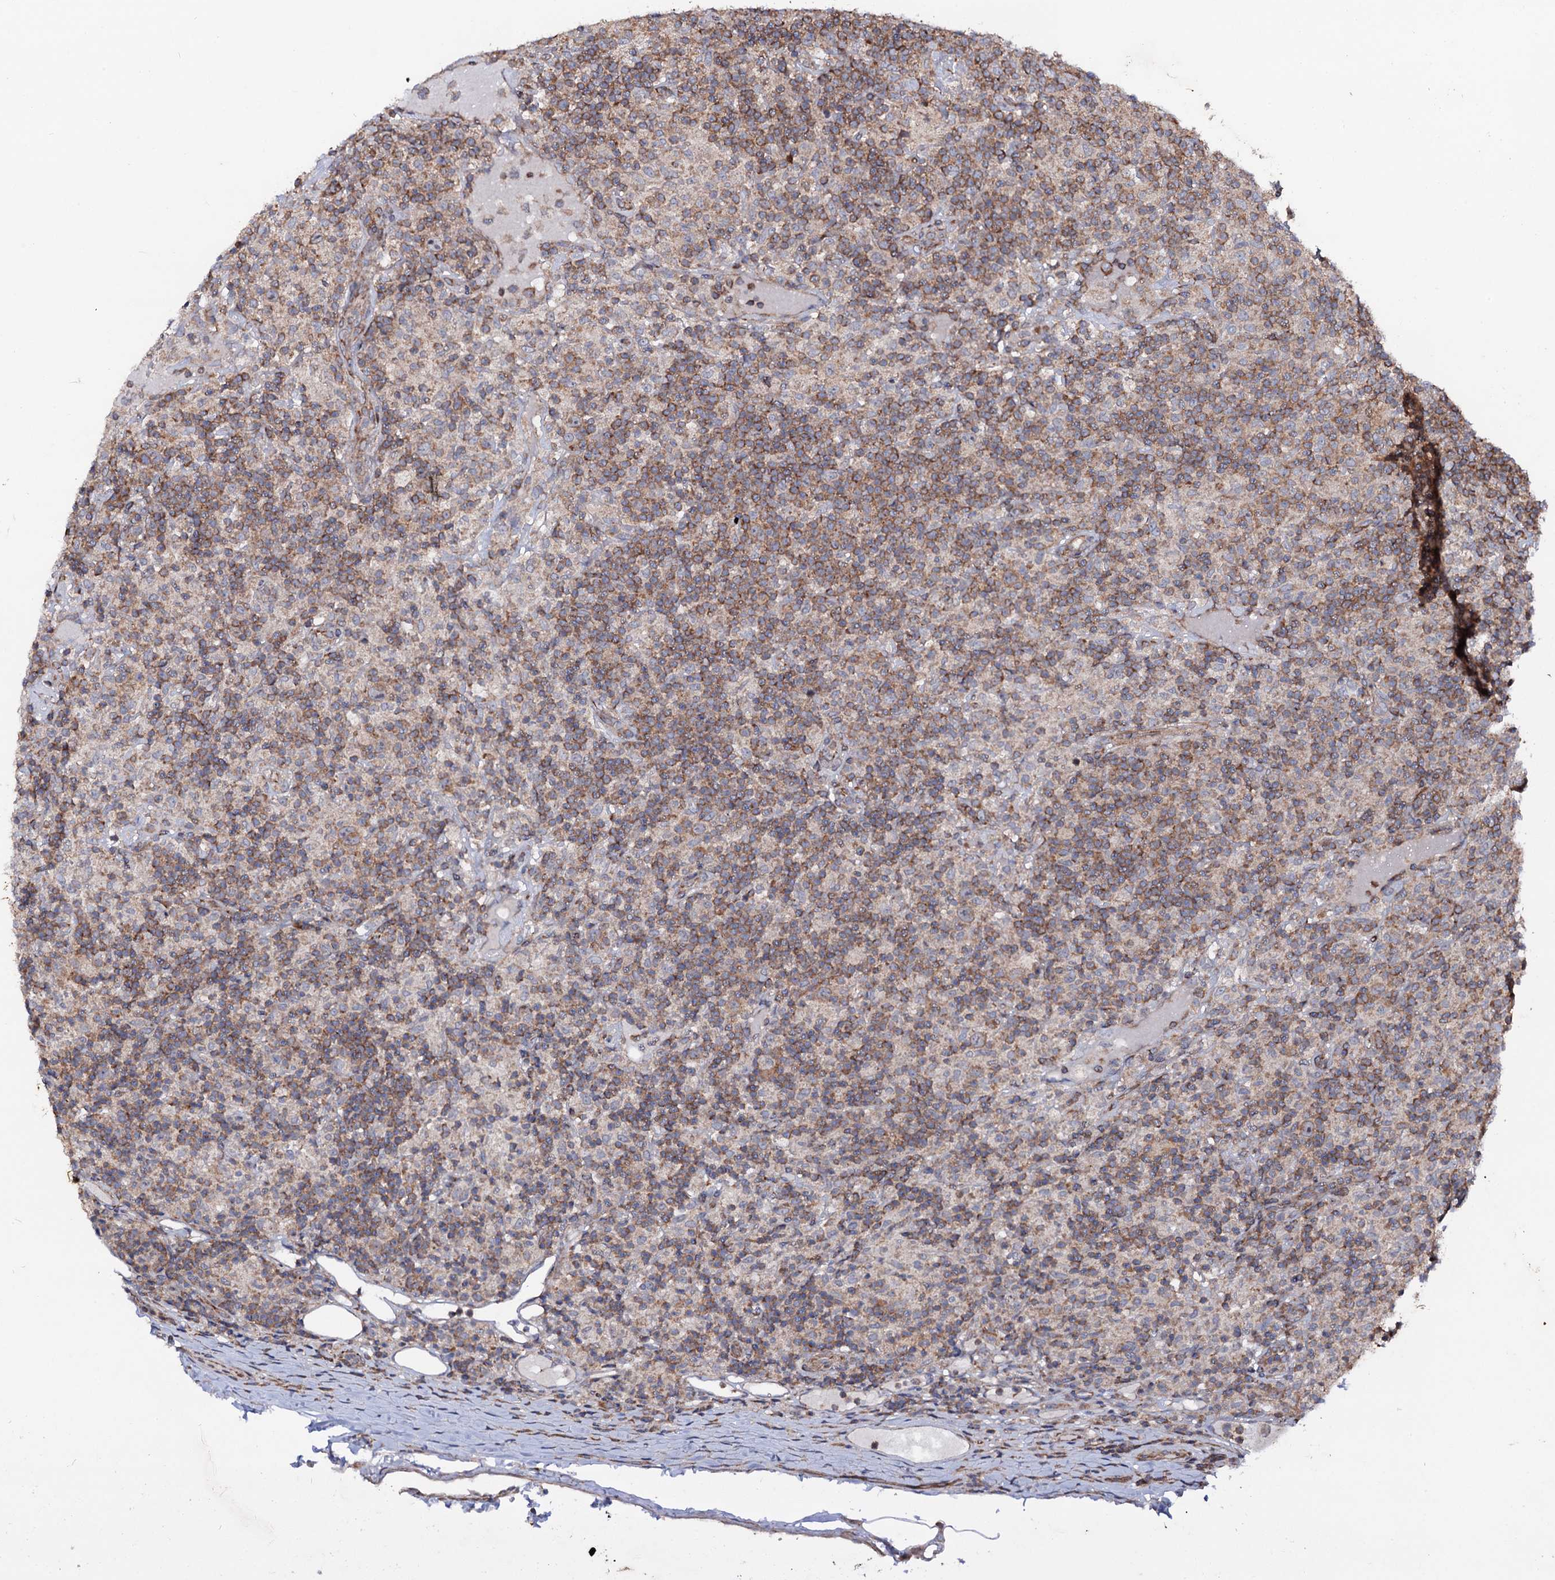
{"staining": {"intensity": "moderate", "quantity": "25%-75%", "location": "cytoplasmic/membranous"}, "tissue": "lymphoma", "cell_type": "Tumor cells", "image_type": "cancer", "snomed": [{"axis": "morphology", "description": "Hodgkin's disease, NOS"}, {"axis": "topography", "description": "Lymph node"}], "caption": "Moderate cytoplasmic/membranous protein staining is present in approximately 25%-75% of tumor cells in lymphoma.", "gene": "DYDC1", "patient": {"sex": "male", "age": 70}}